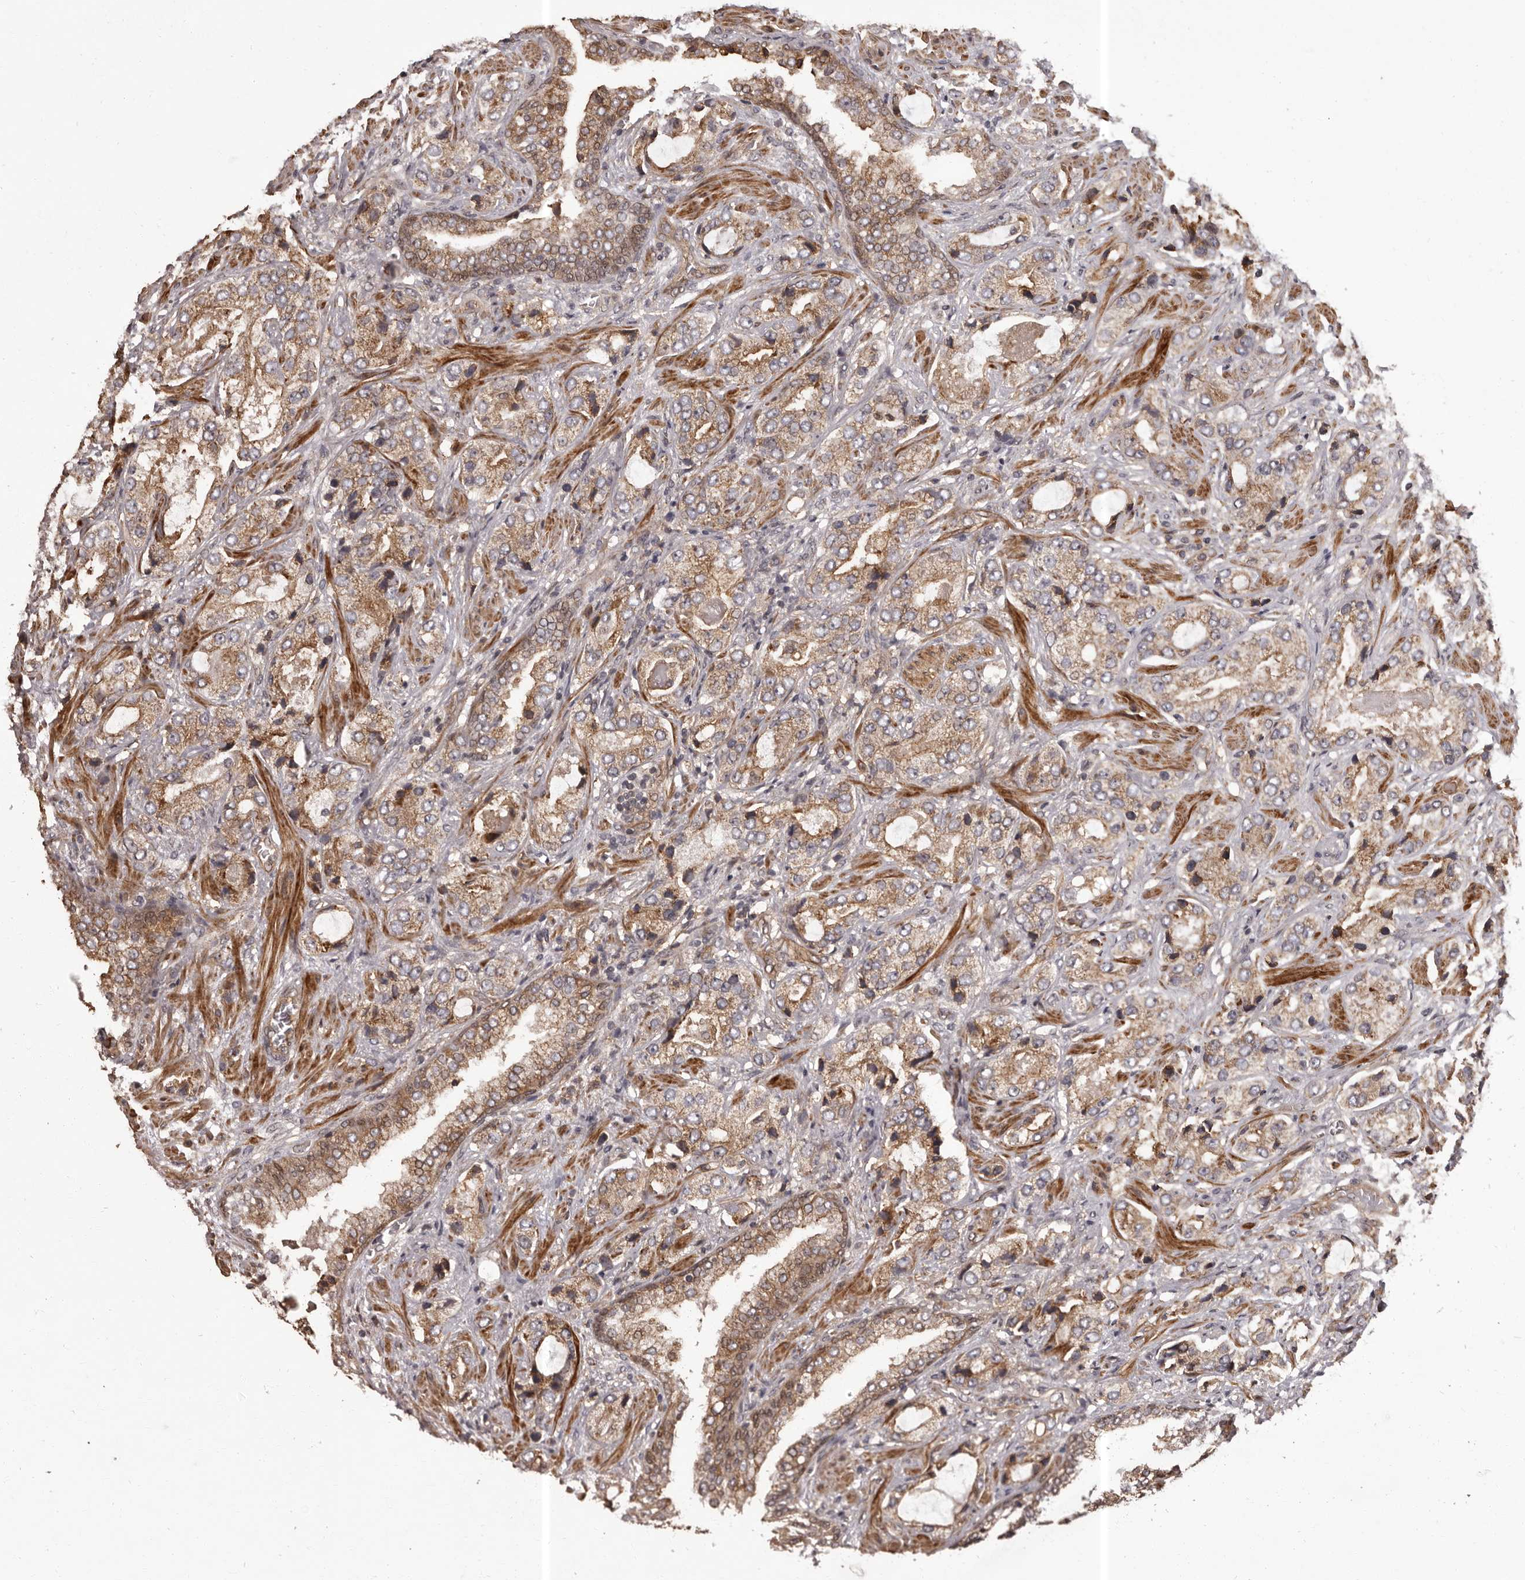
{"staining": {"intensity": "moderate", "quantity": ">75%", "location": "cytoplasmic/membranous"}, "tissue": "prostate cancer", "cell_type": "Tumor cells", "image_type": "cancer", "snomed": [{"axis": "morphology", "description": "Normal tissue, NOS"}, {"axis": "morphology", "description": "Adenocarcinoma, High grade"}, {"axis": "topography", "description": "Prostate"}, {"axis": "topography", "description": "Peripheral nerve tissue"}], "caption": "Approximately >75% of tumor cells in prostate cancer (adenocarcinoma (high-grade)) exhibit moderate cytoplasmic/membranous protein positivity as visualized by brown immunohistochemical staining.", "gene": "SLITRK6", "patient": {"sex": "male", "age": 59}}